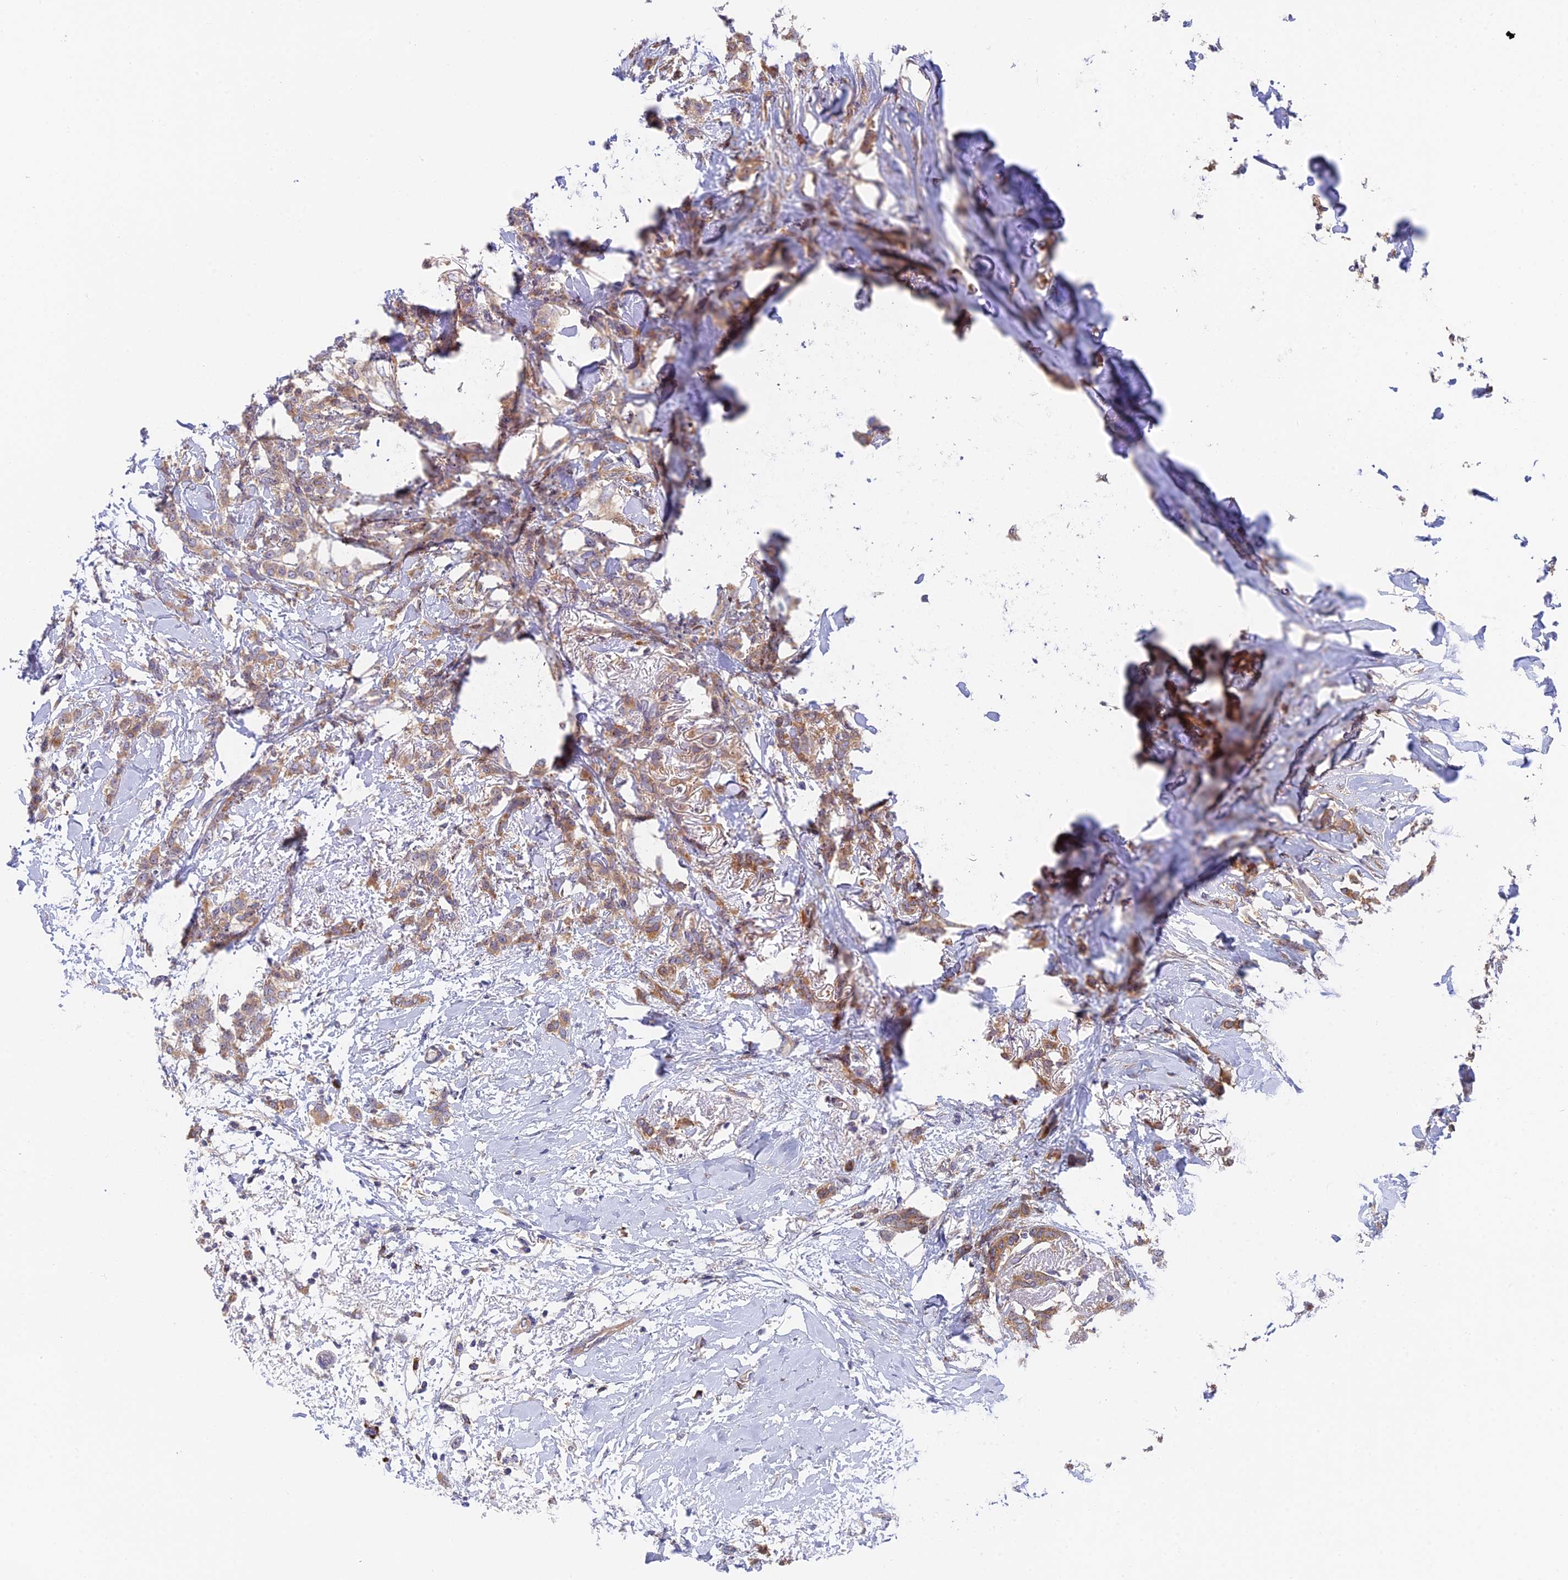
{"staining": {"intensity": "moderate", "quantity": ">75%", "location": "cytoplasmic/membranous"}, "tissue": "breast cancer", "cell_type": "Tumor cells", "image_type": "cancer", "snomed": [{"axis": "morphology", "description": "Duct carcinoma"}, {"axis": "topography", "description": "Breast"}], "caption": "Brown immunohistochemical staining in human breast infiltrating ductal carcinoma exhibits moderate cytoplasmic/membranous positivity in about >75% of tumor cells.", "gene": "IPO5", "patient": {"sex": "female", "age": 72}}